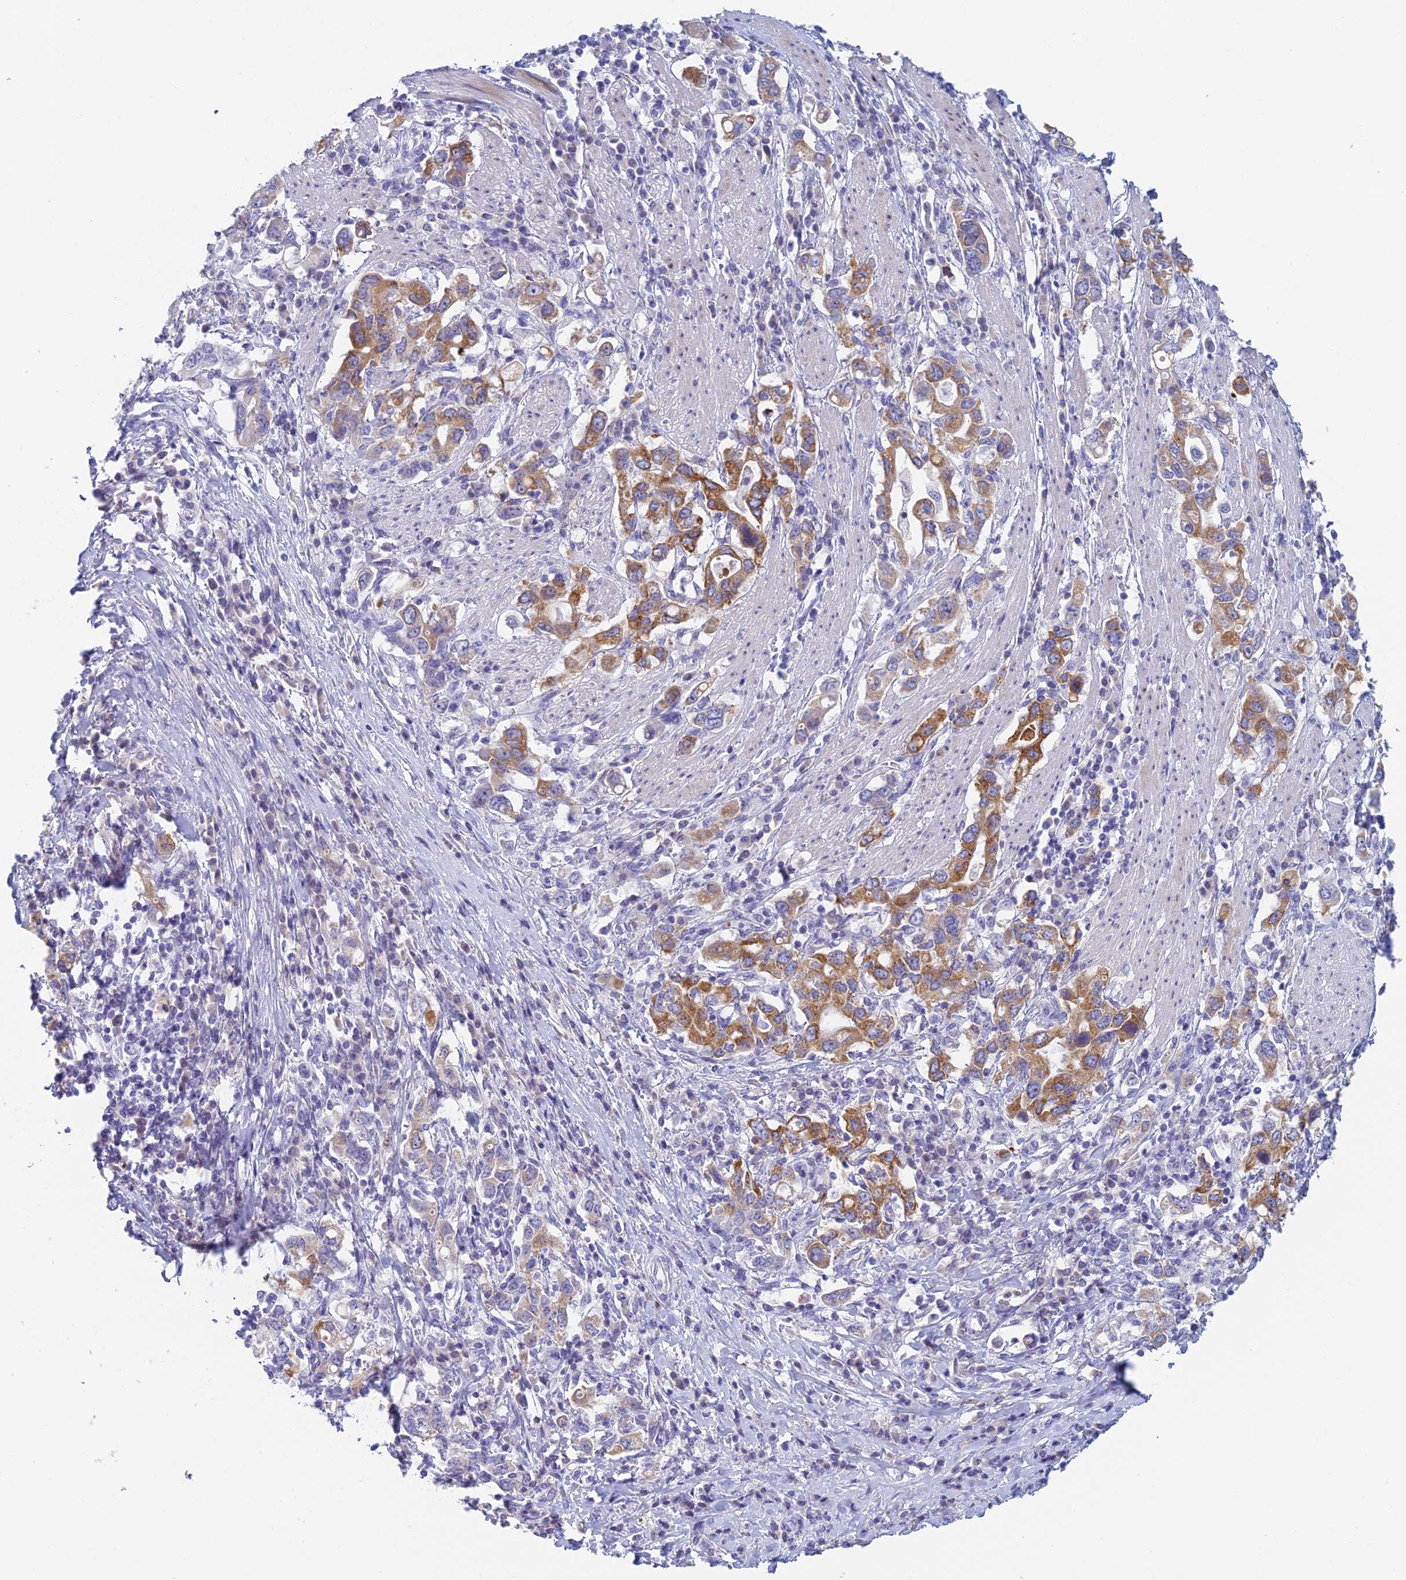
{"staining": {"intensity": "moderate", "quantity": "25%-75%", "location": "cytoplasmic/membranous"}, "tissue": "stomach cancer", "cell_type": "Tumor cells", "image_type": "cancer", "snomed": [{"axis": "morphology", "description": "Adenocarcinoma, NOS"}, {"axis": "topography", "description": "Stomach, upper"}, {"axis": "topography", "description": "Stomach"}], "caption": "DAB immunohistochemical staining of human stomach cancer reveals moderate cytoplasmic/membranous protein positivity in about 25%-75% of tumor cells.", "gene": "REXO5", "patient": {"sex": "male", "age": 62}}